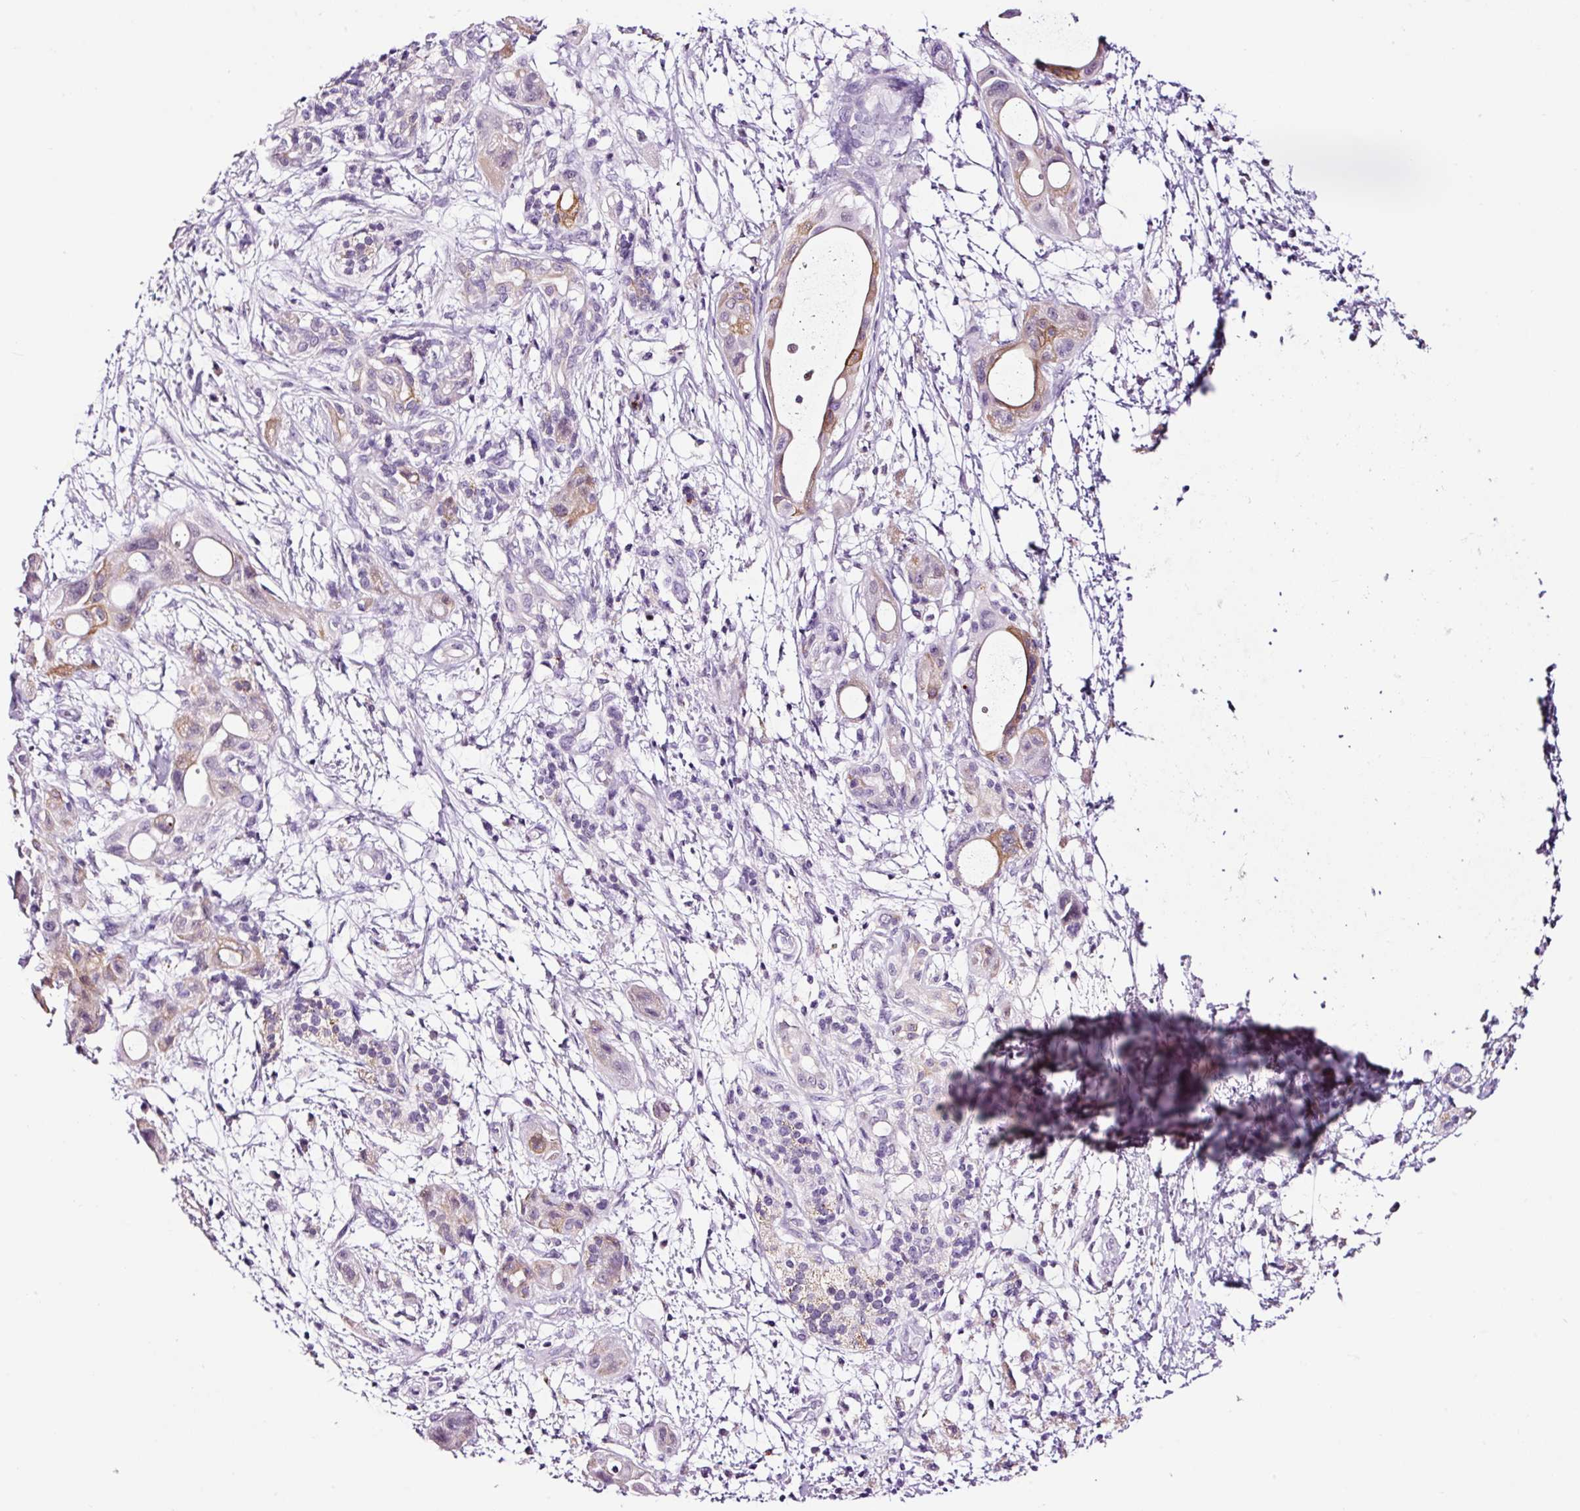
{"staining": {"intensity": "moderate", "quantity": "25%-75%", "location": "cytoplasmic/membranous"}, "tissue": "pancreatic cancer", "cell_type": "Tumor cells", "image_type": "cancer", "snomed": [{"axis": "morphology", "description": "Adenocarcinoma, NOS"}, {"axis": "topography", "description": "Pancreas"}], "caption": "Moderate cytoplasmic/membranous expression is seen in approximately 25%-75% of tumor cells in pancreatic cancer (adenocarcinoma).", "gene": "RTF2", "patient": {"sex": "male", "age": 68}}